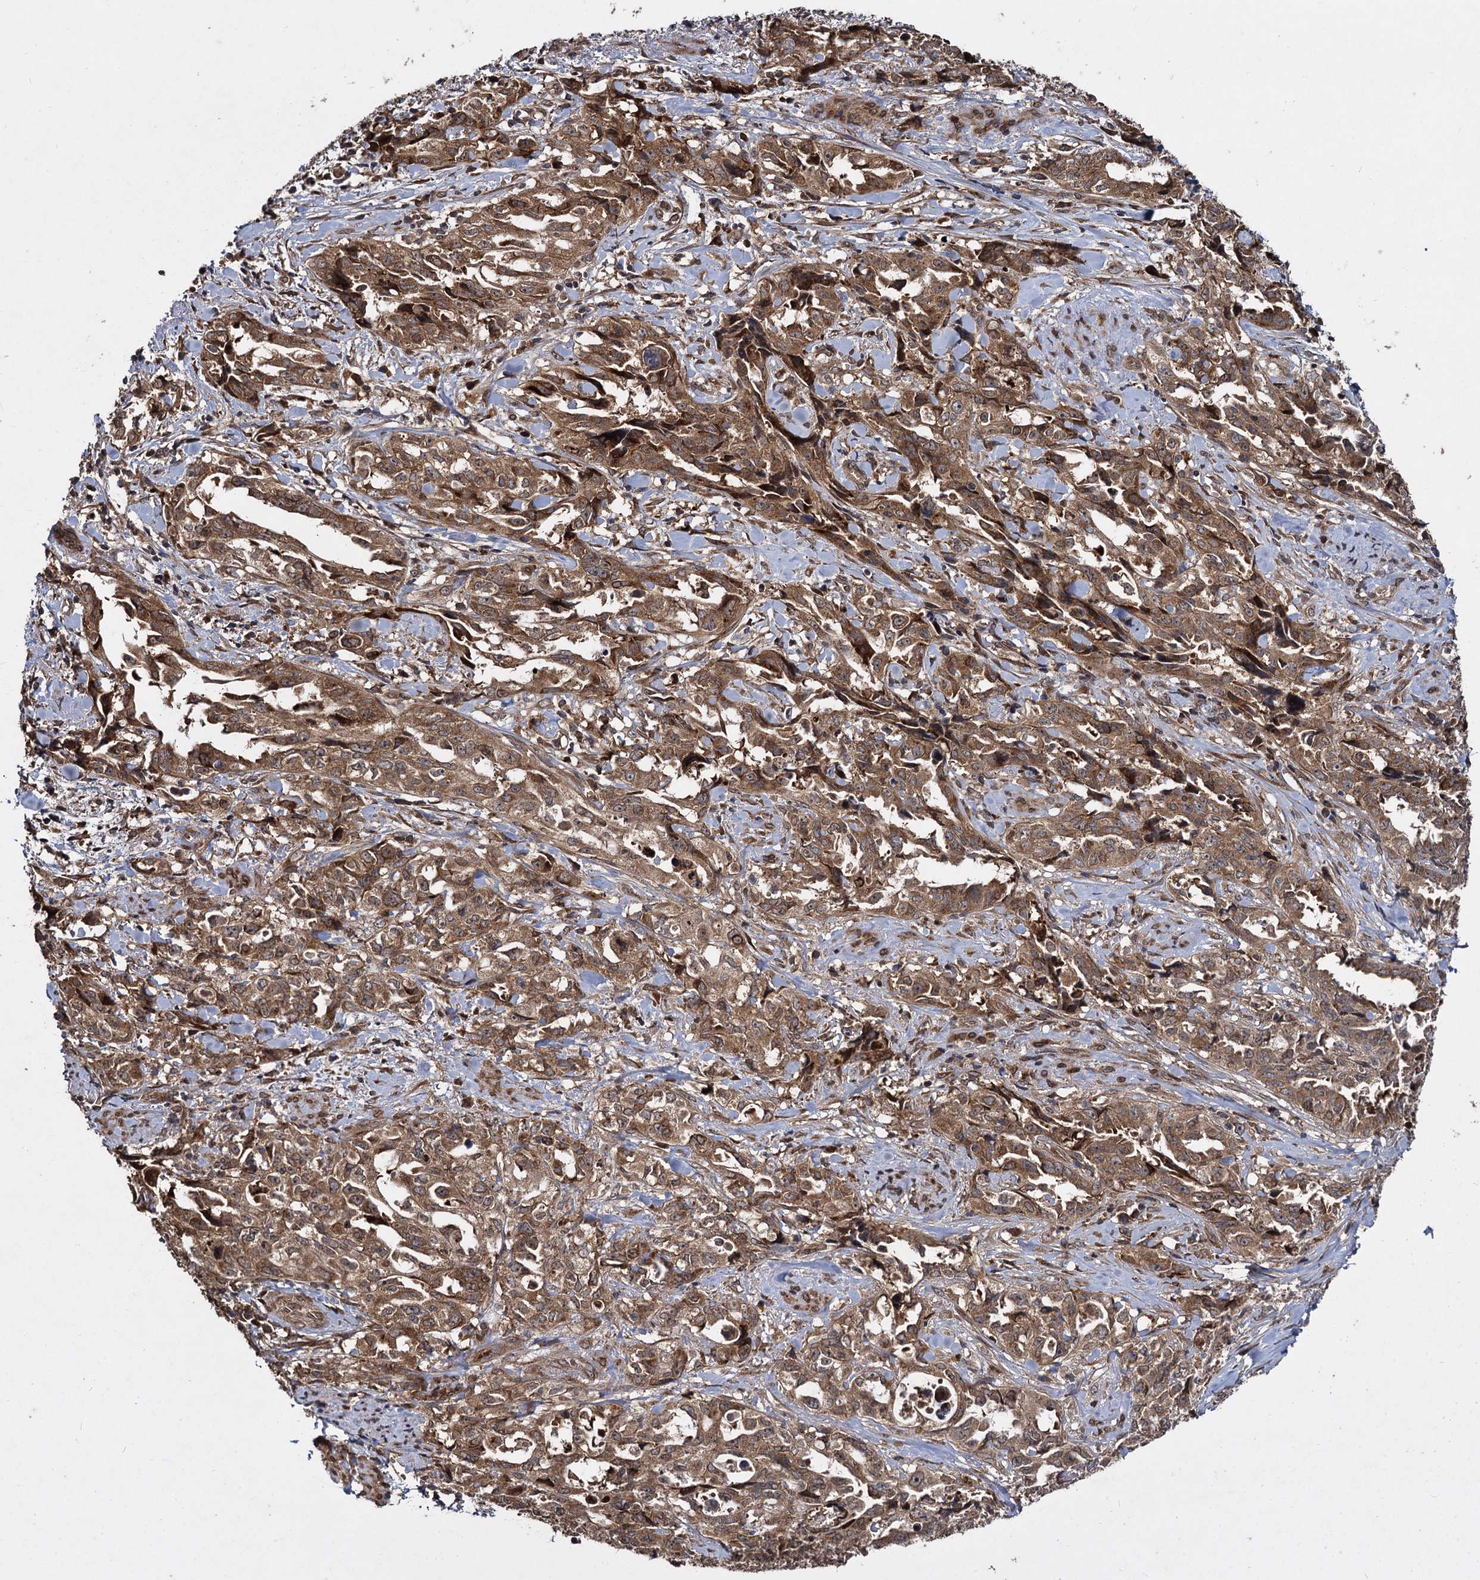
{"staining": {"intensity": "moderate", "quantity": ">75%", "location": "cytoplasmic/membranous,nuclear"}, "tissue": "endometrial cancer", "cell_type": "Tumor cells", "image_type": "cancer", "snomed": [{"axis": "morphology", "description": "Adenocarcinoma, NOS"}, {"axis": "topography", "description": "Endometrium"}], "caption": "Human endometrial adenocarcinoma stained for a protein (brown) shows moderate cytoplasmic/membranous and nuclear positive staining in about >75% of tumor cells.", "gene": "DCP1B", "patient": {"sex": "female", "age": 65}}